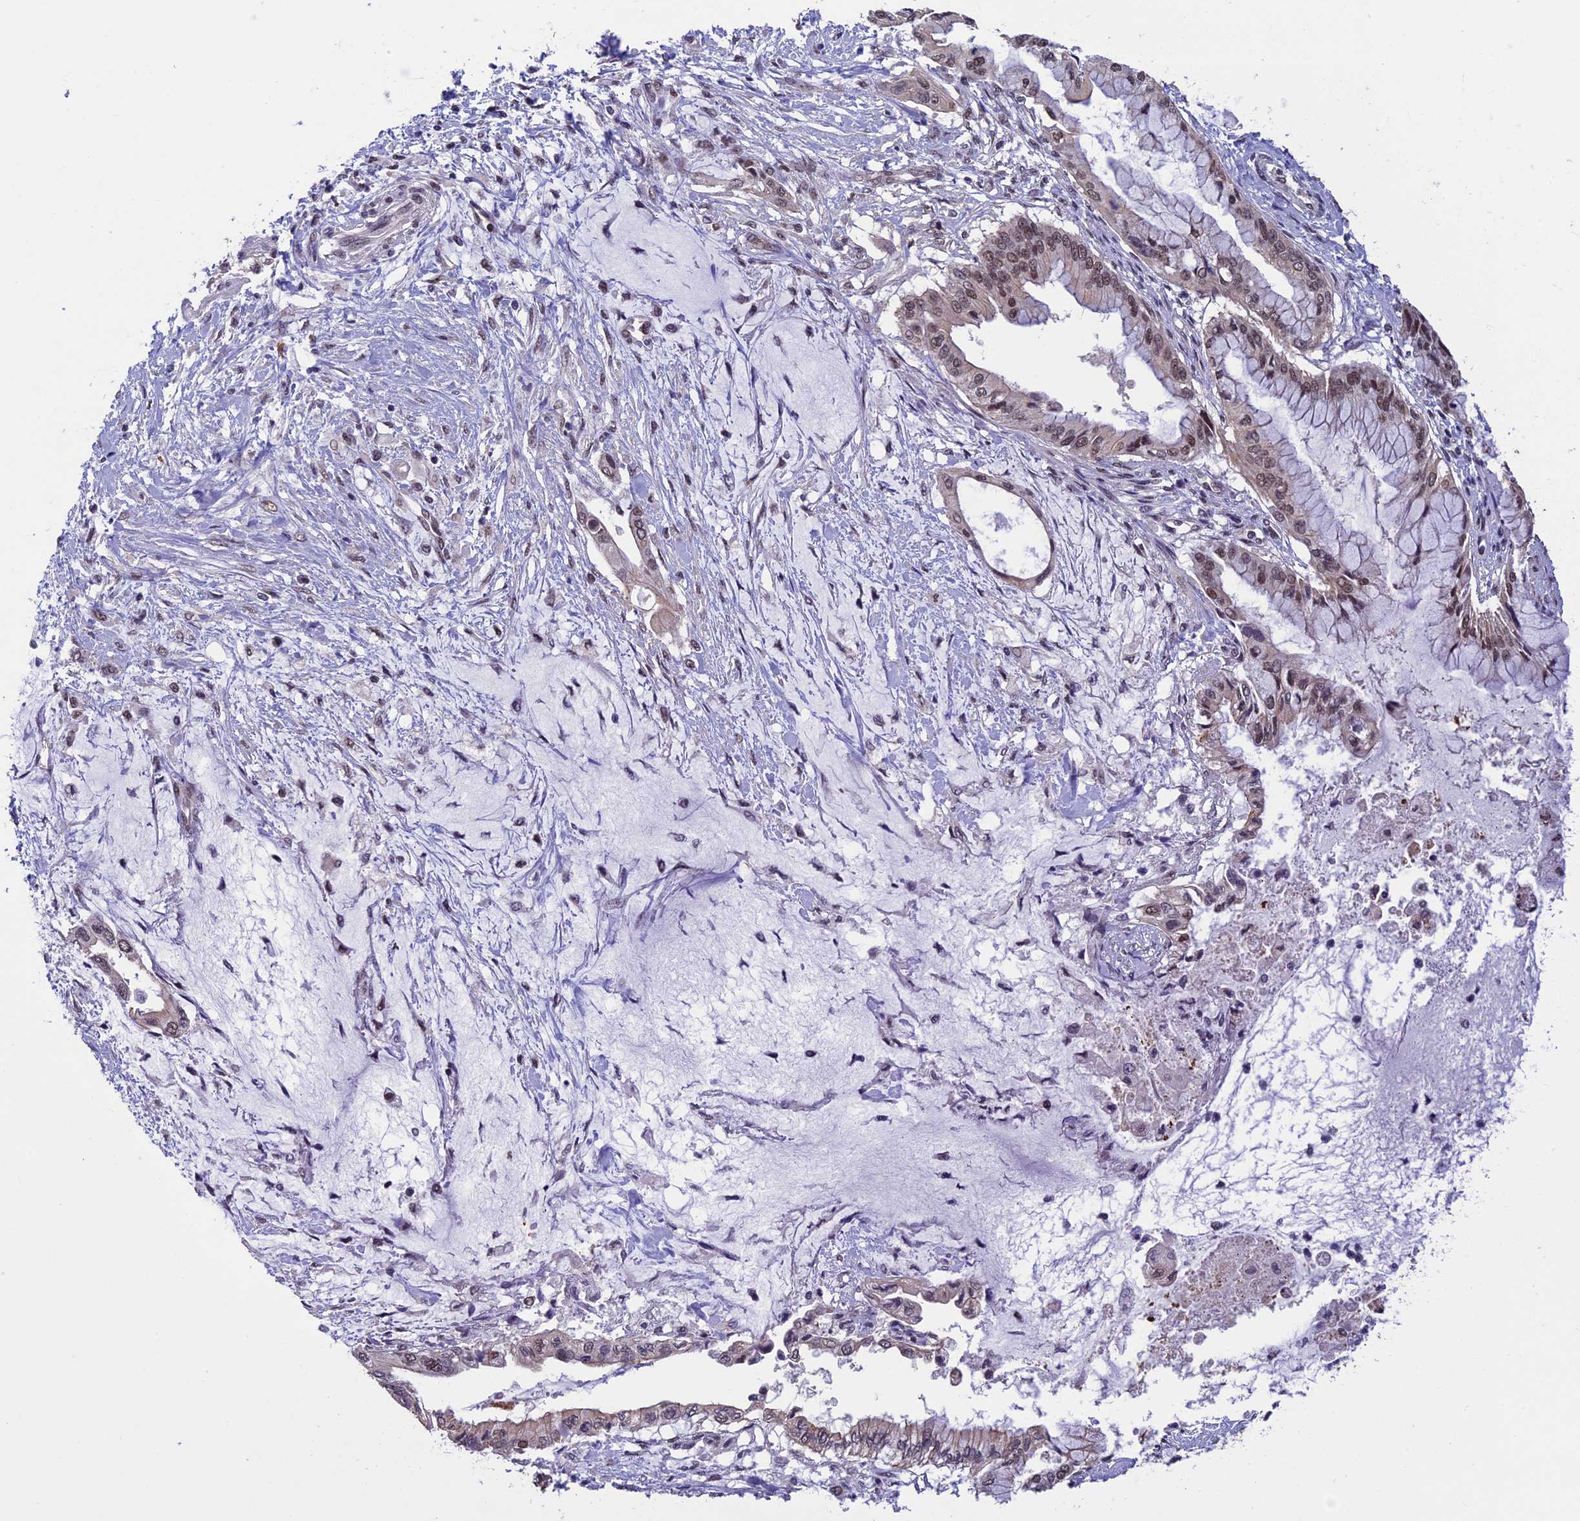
{"staining": {"intensity": "moderate", "quantity": ">75%", "location": "nuclear"}, "tissue": "pancreatic cancer", "cell_type": "Tumor cells", "image_type": "cancer", "snomed": [{"axis": "morphology", "description": "Adenocarcinoma, NOS"}, {"axis": "topography", "description": "Pancreas"}], "caption": "Protein expression by immunohistochemistry reveals moderate nuclear expression in about >75% of tumor cells in pancreatic cancer. The staining was performed using DAB, with brown indicating positive protein expression. Nuclei are stained blue with hematoxylin.", "gene": "RNF40", "patient": {"sex": "male", "age": 46}}